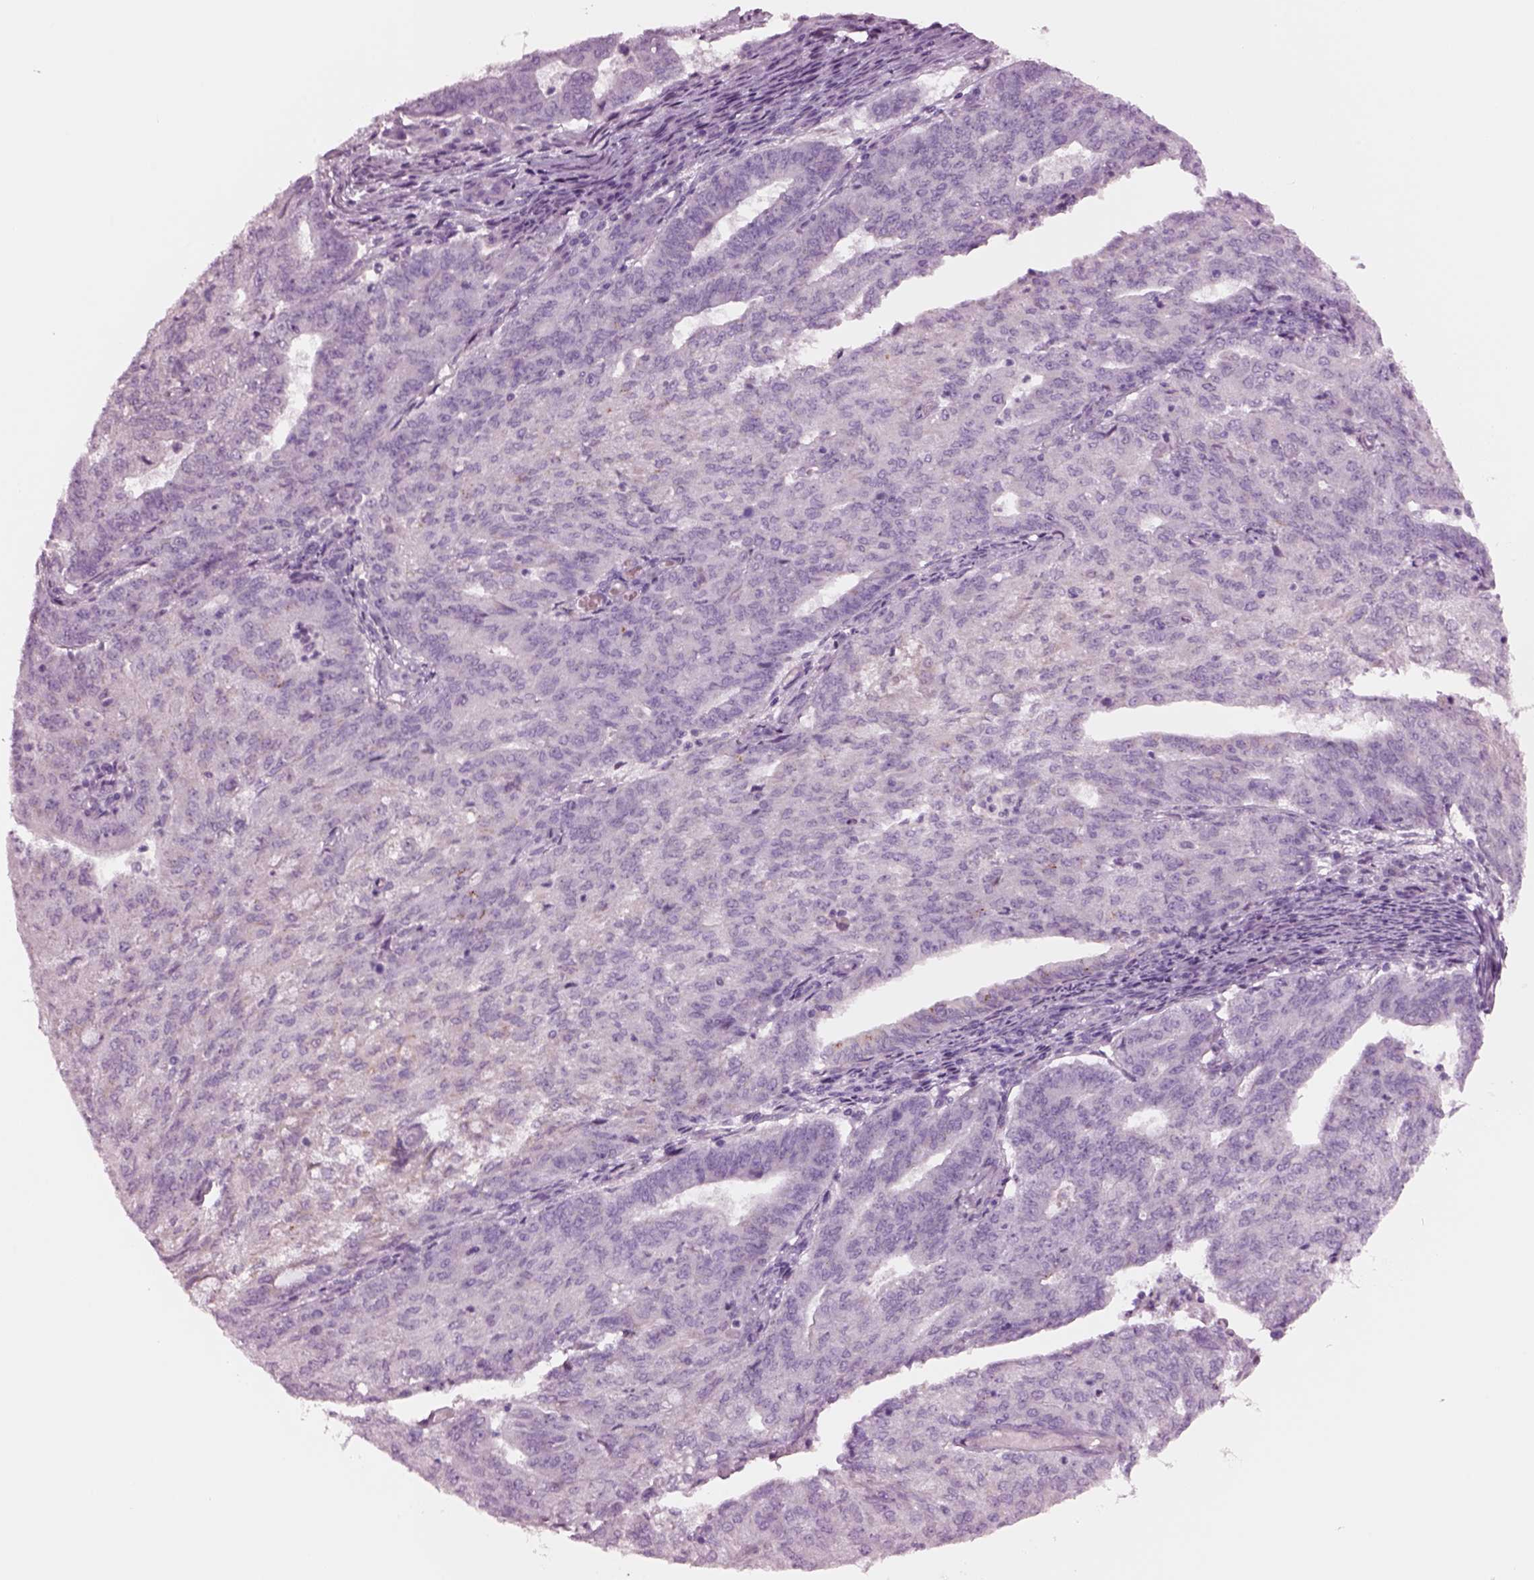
{"staining": {"intensity": "negative", "quantity": "none", "location": "none"}, "tissue": "endometrial cancer", "cell_type": "Tumor cells", "image_type": "cancer", "snomed": [{"axis": "morphology", "description": "Adenocarcinoma, NOS"}, {"axis": "topography", "description": "Endometrium"}], "caption": "Tumor cells show no significant protein positivity in adenocarcinoma (endometrial). (DAB immunohistochemistry (IHC), high magnification).", "gene": "NMRK2", "patient": {"sex": "female", "age": 82}}